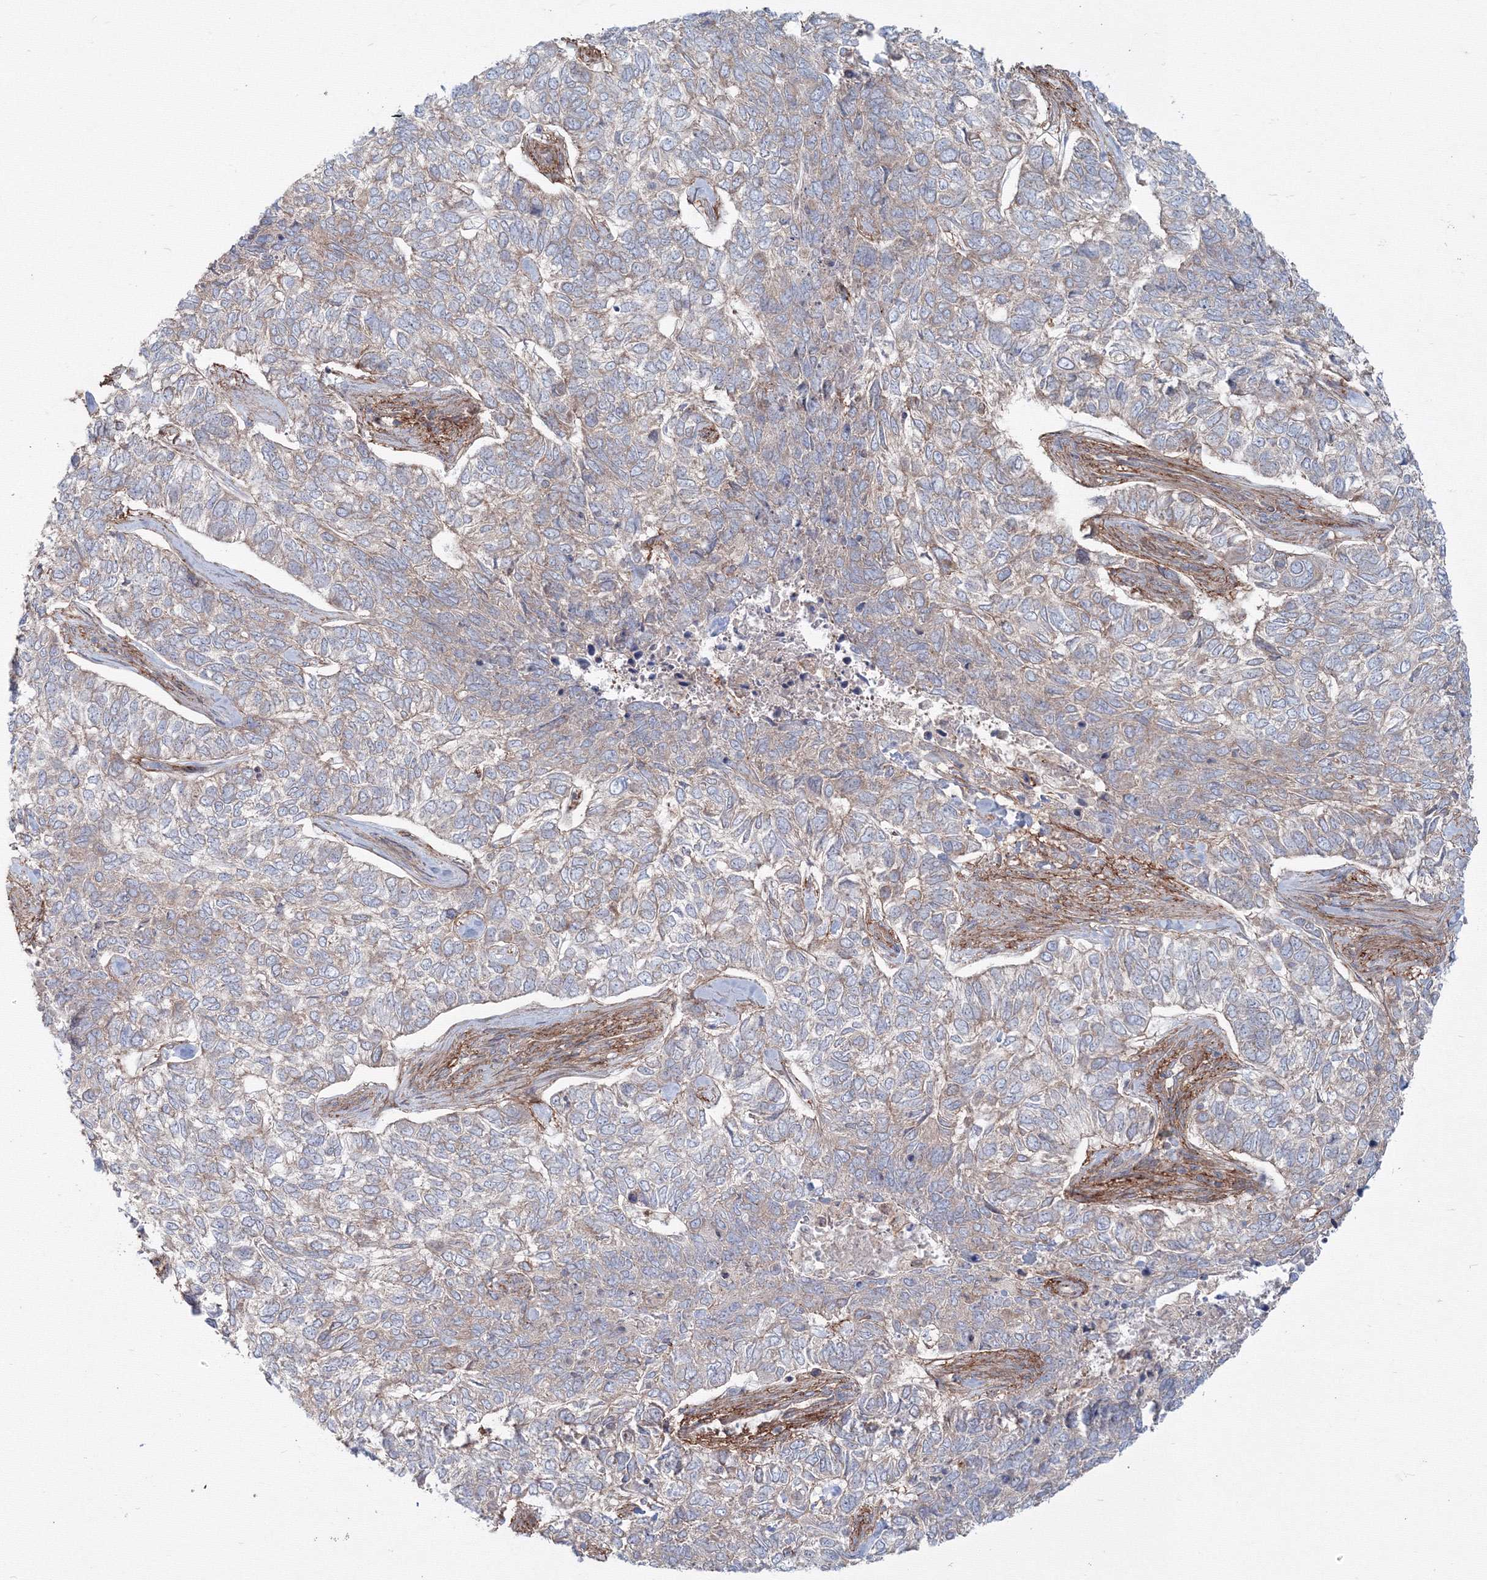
{"staining": {"intensity": "weak", "quantity": "<25%", "location": "cytoplasmic/membranous"}, "tissue": "skin cancer", "cell_type": "Tumor cells", "image_type": "cancer", "snomed": [{"axis": "morphology", "description": "Basal cell carcinoma"}, {"axis": "topography", "description": "Skin"}], "caption": "Immunohistochemistry (IHC) micrograph of neoplastic tissue: human basal cell carcinoma (skin) stained with DAB (3,3'-diaminobenzidine) exhibits no significant protein staining in tumor cells.", "gene": "SH3PXD2A", "patient": {"sex": "female", "age": 65}}